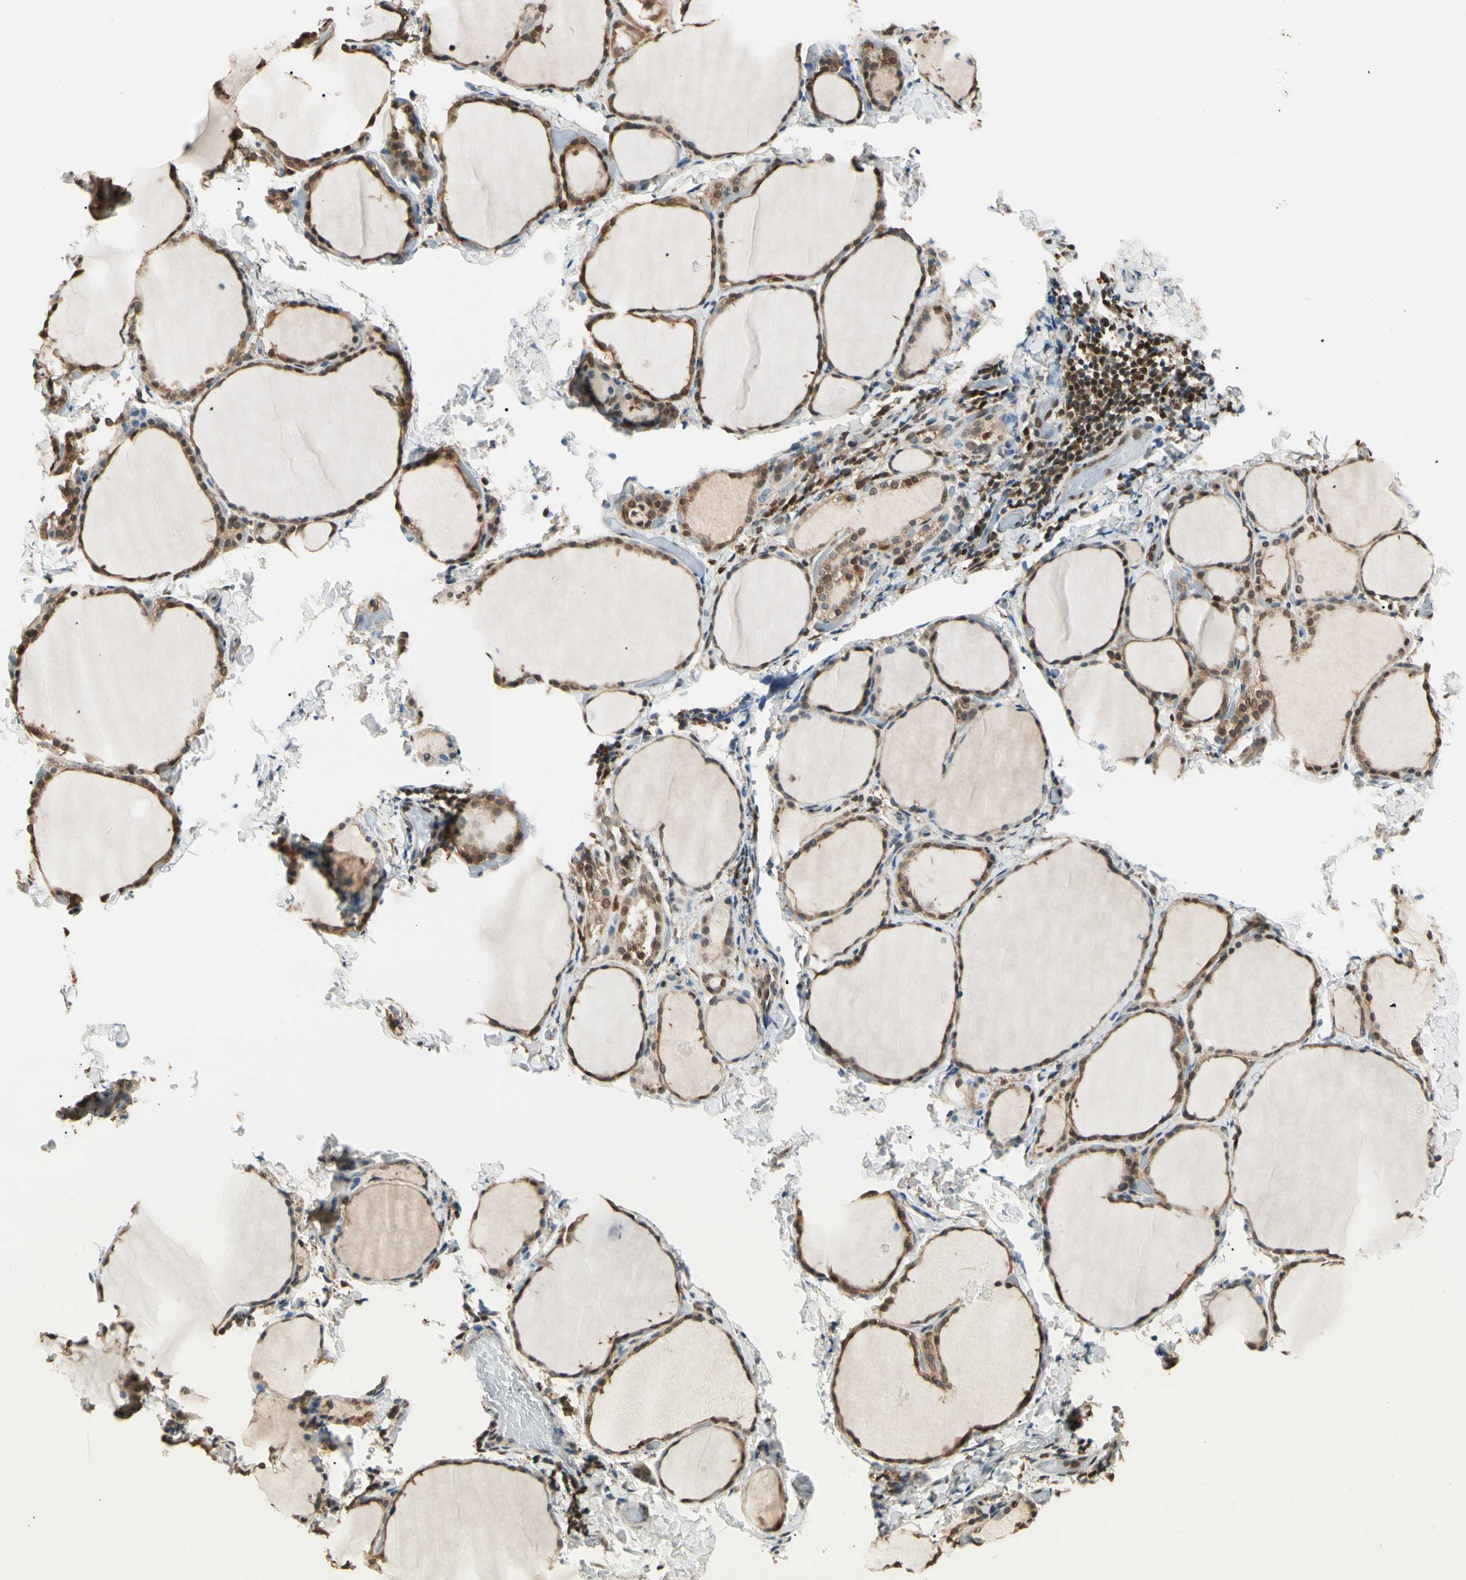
{"staining": {"intensity": "moderate", "quantity": ">75%", "location": "cytoplasmic/membranous,nuclear"}, "tissue": "thyroid gland", "cell_type": "Glandular cells", "image_type": "normal", "snomed": [{"axis": "morphology", "description": "Normal tissue, NOS"}, {"axis": "morphology", "description": "Papillary adenocarcinoma, NOS"}, {"axis": "topography", "description": "Thyroid gland"}], "caption": "Immunohistochemistry (IHC) (DAB (3,3'-diaminobenzidine)) staining of unremarkable thyroid gland displays moderate cytoplasmic/membranous,nuclear protein expression in approximately >75% of glandular cells.", "gene": "PNCK", "patient": {"sex": "female", "age": 30}}